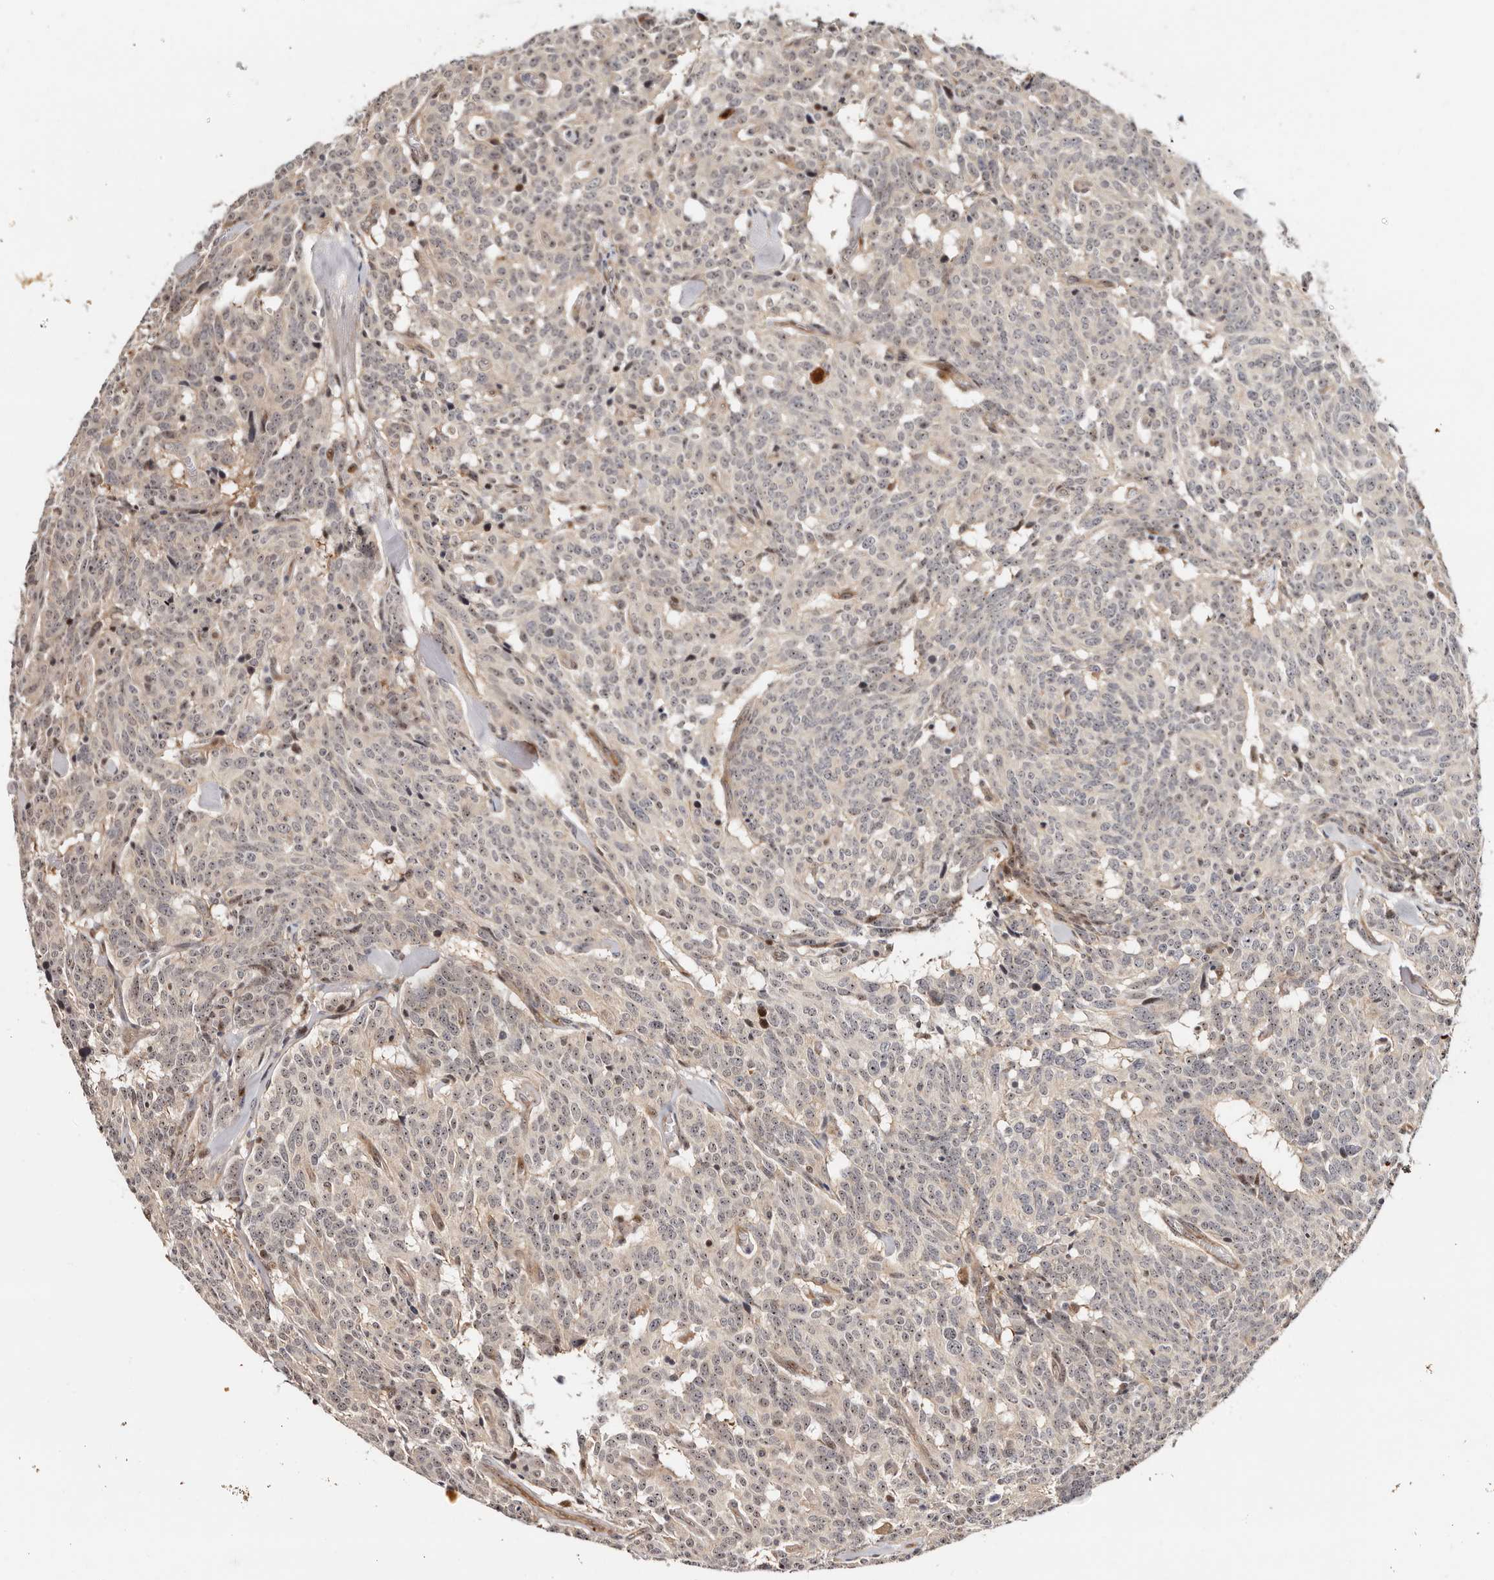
{"staining": {"intensity": "weak", "quantity": "25%-75%", "location": "nuclear"}, "tissue": "carcinoid", "cell_type": "Tumor cells", "image_type": "cancer", "snomed": [{"axis": "morphology", "description": "Carcinoid, malignant, NOS"}, {"axis": "topography", "description": "Lung"}], "caption": "Approximately 25%-75% of tumor cells in carcinoid (malignant) exhibit weak nuclear protein expression as visualized by brown immunohistochemical staining.", "gene": "ODF2L", "patient": {"sex": "female", "age": 46}}